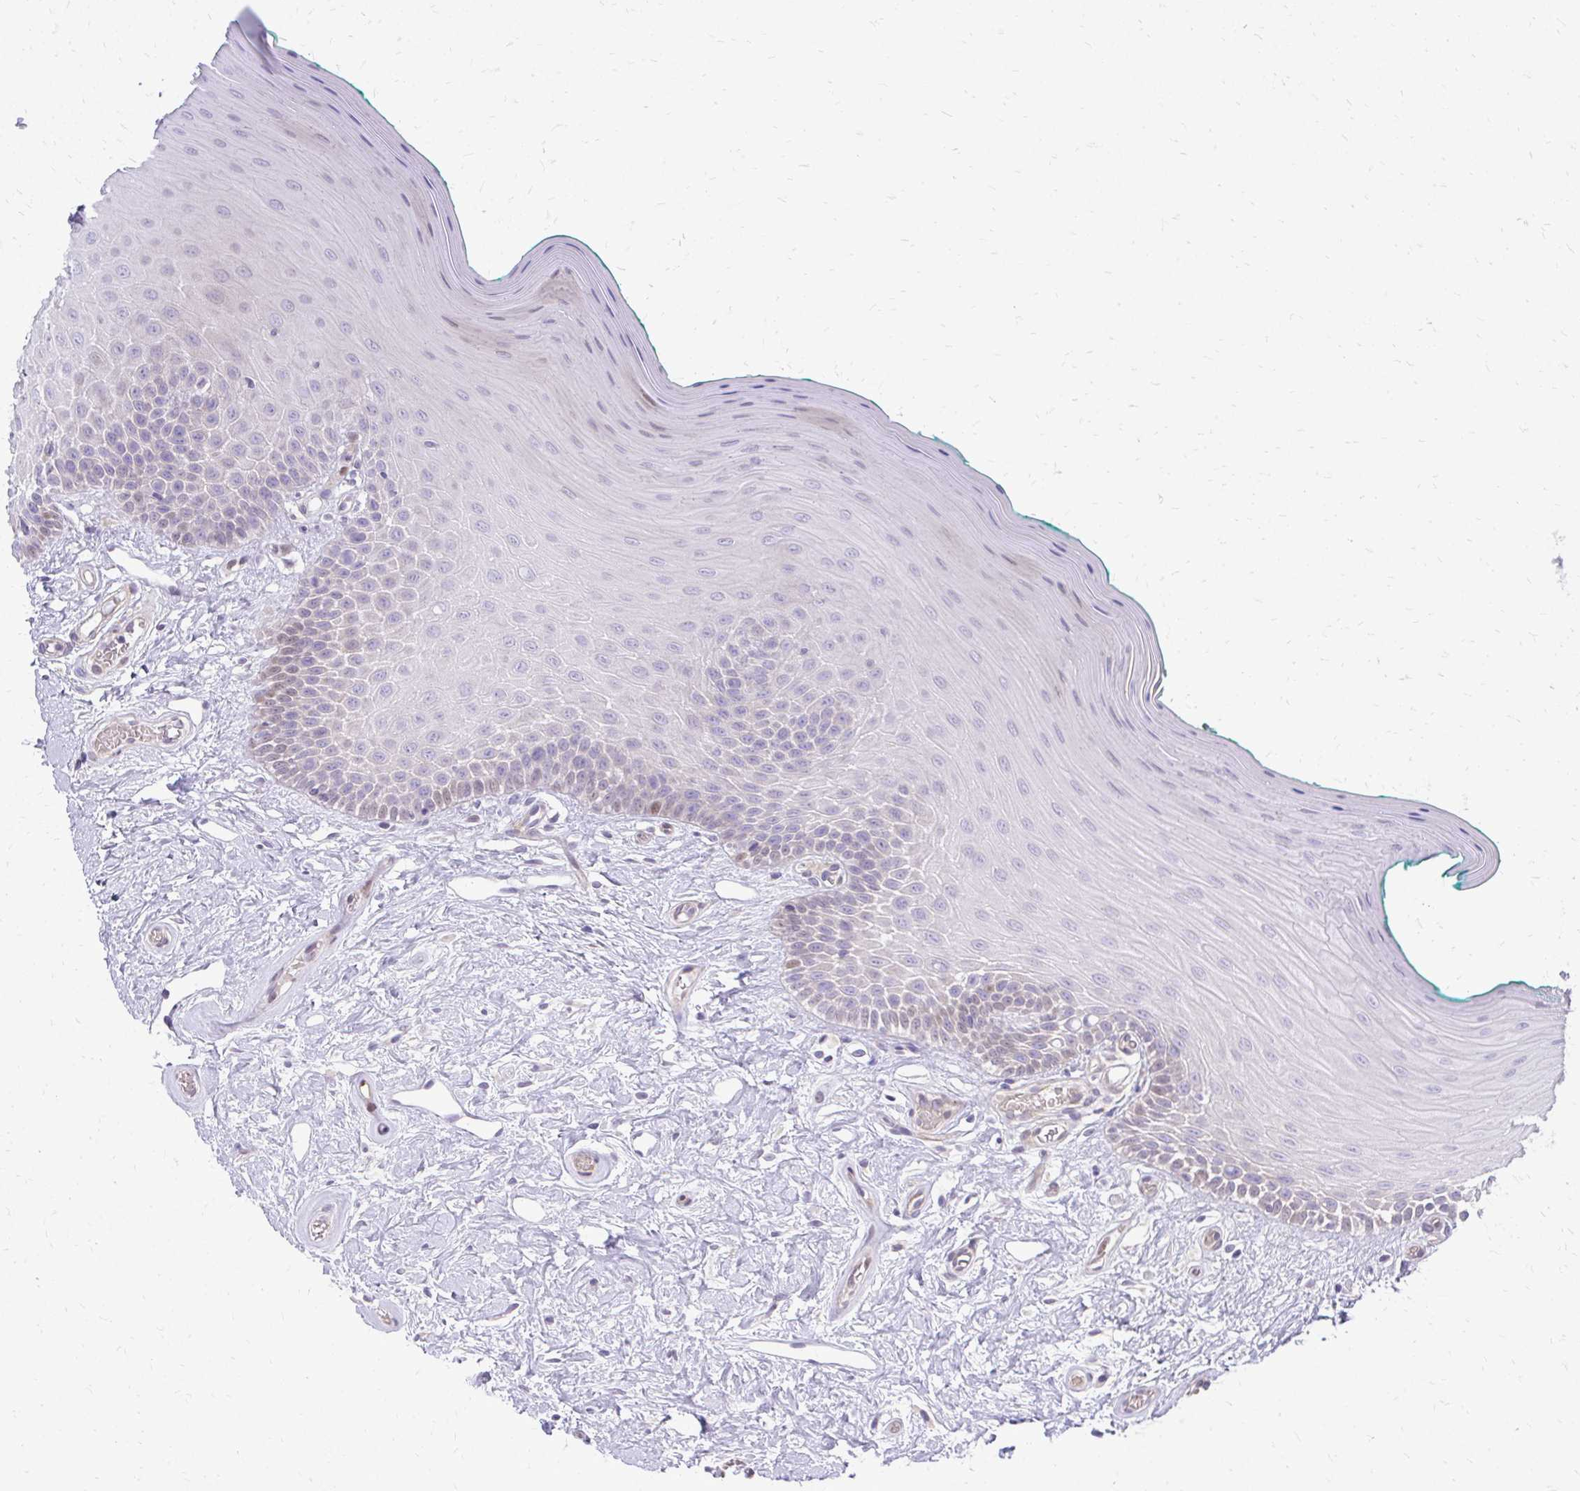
{"staining": {"intensity": "moderate", "quantity": "<25%", "location": "nuclear"}, "tissue": "oral mucosa", "cell_type": "Squamous epithelial cells", "image_type": "normal", "snomed": [{"axis": "morphology", "description": "Normal tissue, NOS"}, {"axis": "topography", "description": "Oral tissue"}], "caption": "Immunohistochemistry (IHC) image of unremarkable oral mucosa: human oral mucosa stained using immunohistochemistry (IHC) shows low levels of moderate protein expression localized specifically in the nuclear of squamous epithelial cells, appearing as a nuclear brown color.", "gene": "PPDPFL", "patient": {"sex": "female", "age": 40}}